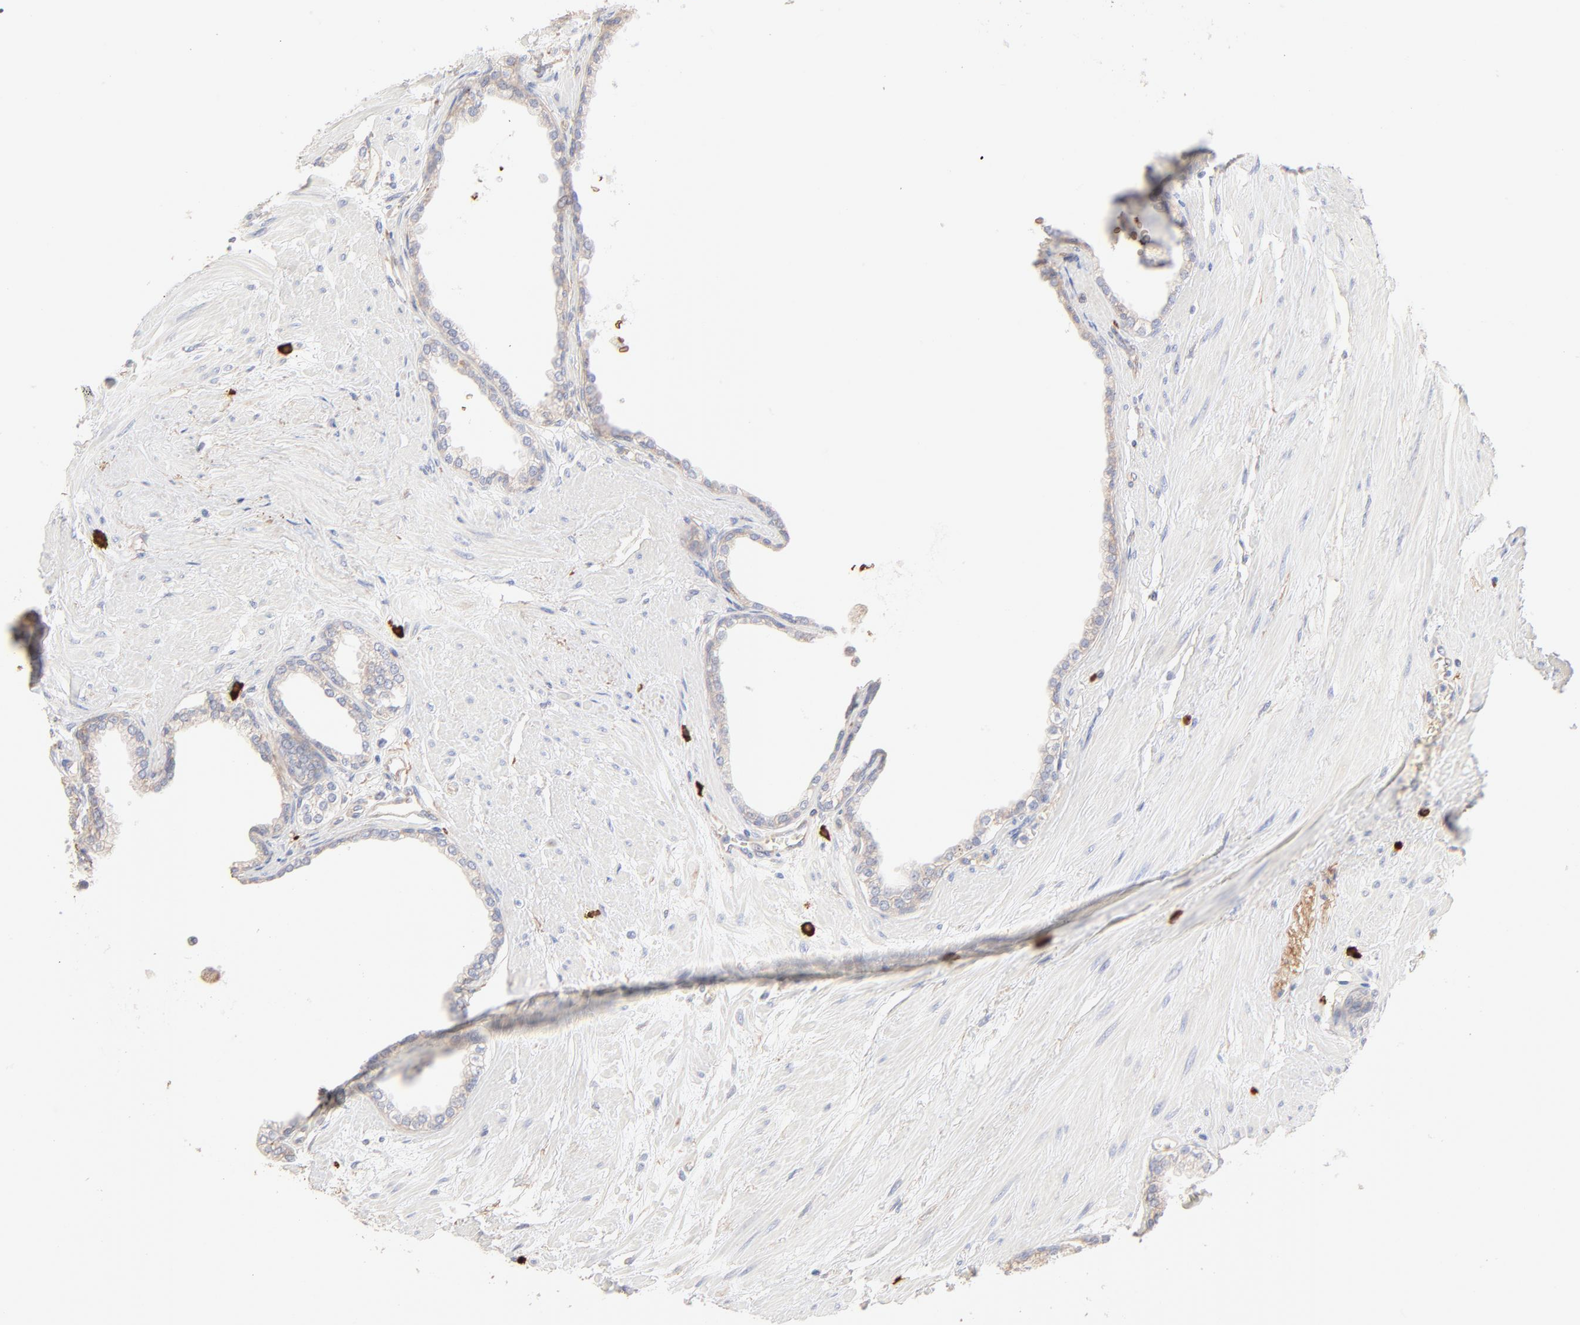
{"staining": {"intensity": "negative", "quantity": "none", "location": "none"}, "tissue": "prostate", "cell_type": "Glandular cells", "image_type": "normal", "snomed": [{"axis": "morphology", "description": "Normal tissue, NOS"}, {"axis": "topography", "description": "Prostate"}], "caption": "Immunohistochemical staining of unremarkable human prostate shows no significant positivity in glandular cells. (Brightfield microscopy of DAB immunohistochemistry (IHC) at high magnification).", "gene": "SPTB", "patient": {"sex": "male", "age": 64}}